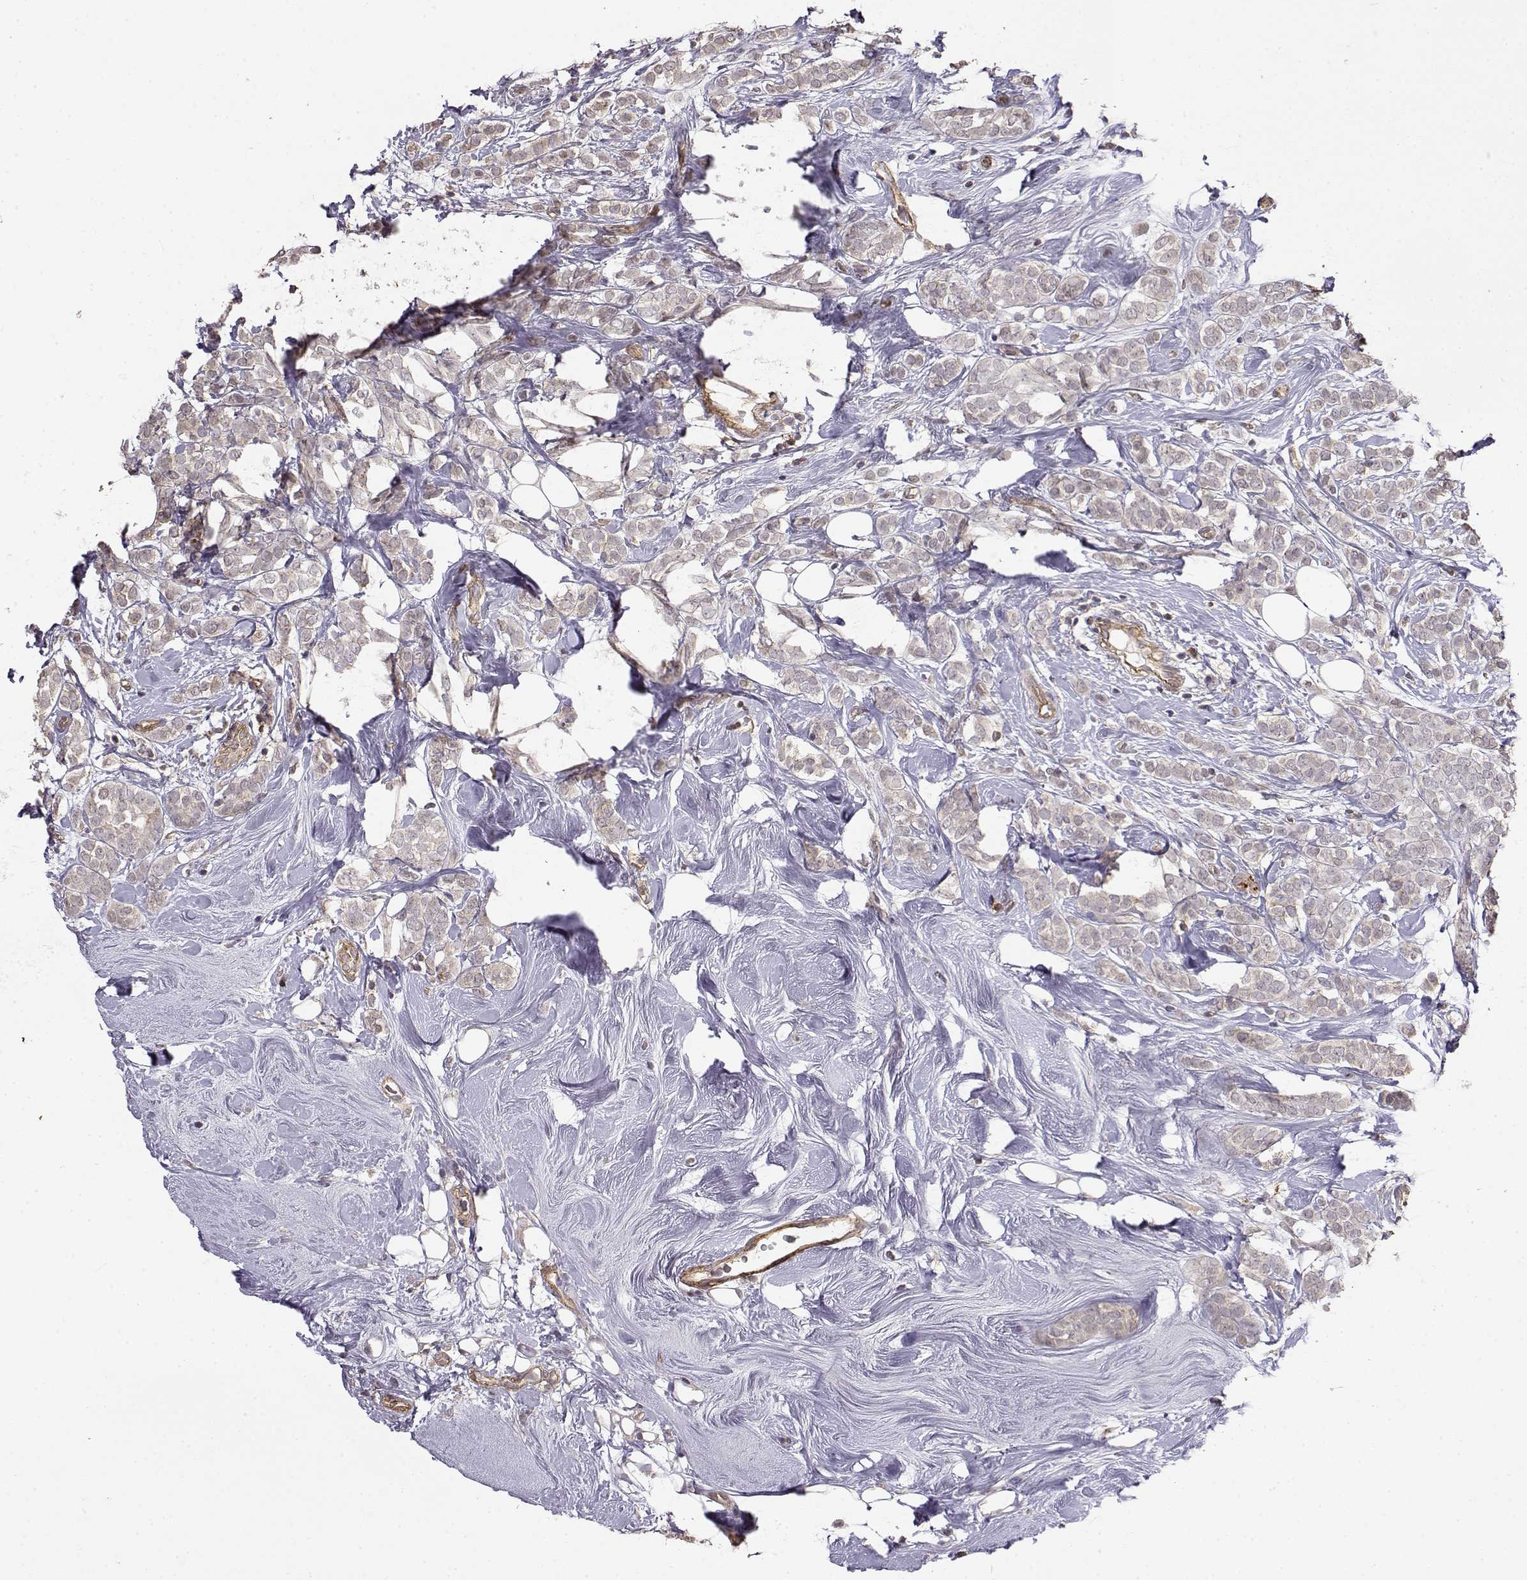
{"staining": {"intensity": "negative", "quantity": "none", "location": "none"}, "tissue": "breast cancer", "cell_type": "Tumor cells", "image_type": "cancer", "snomed": [{"axis": "morphology", "description": "Lobular carcinoma"}, {"axis": "topography", "description": "Breast"}], "caption": "Human breast cancer stained for a protein using immunohistochemistry demonstrates no expression in tumor cells.", "gene": "IFITM1", "patient": {"sex": "female", "age": 49}}